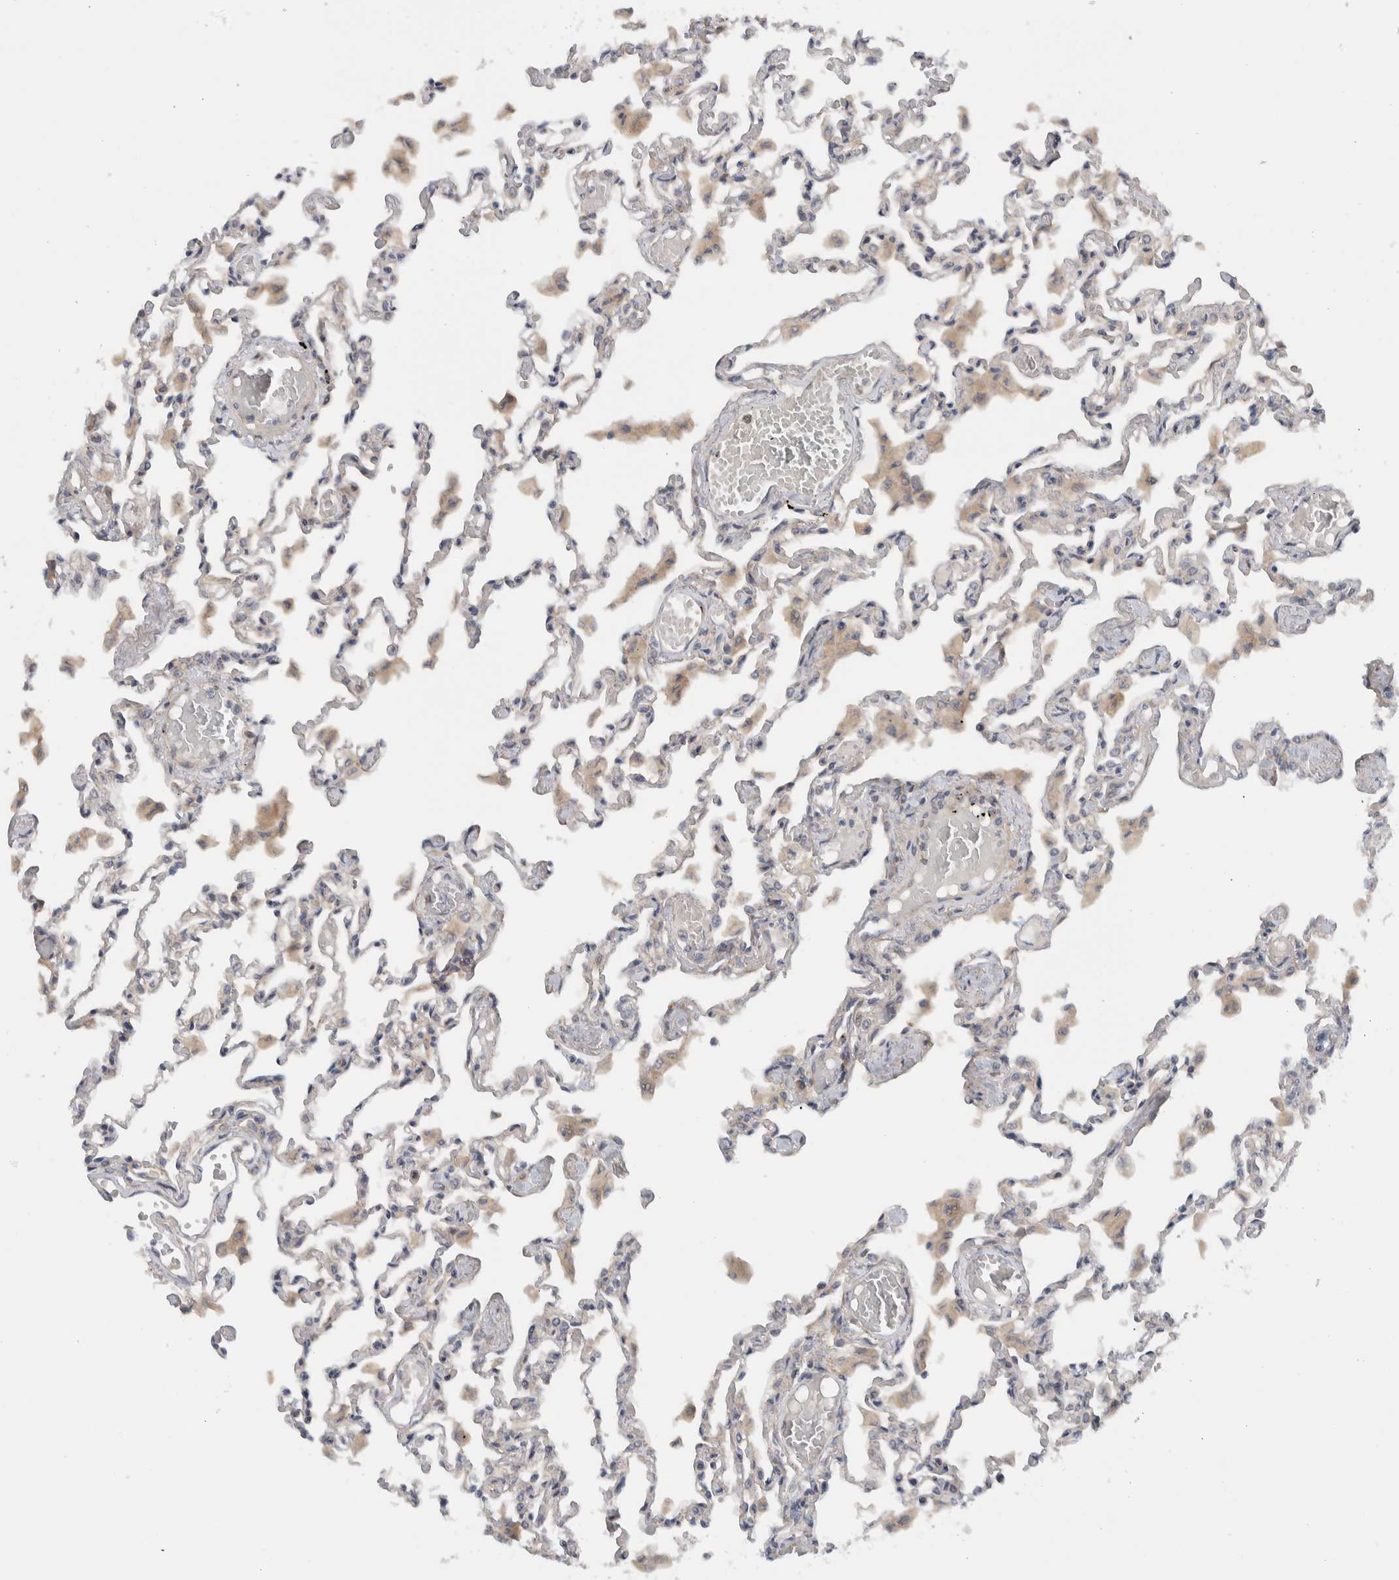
{"staining": {"intensity": "weak", "quantity": "<25%", "location": "cytoplasmic/membranous"}, "tissue": "lung", "cell_type": "Alveolar cells", "image_type": "normal", "snomed": [{"axis": "morphology", "description": "Normal tissue, NOS"}, {"axis": "topography", "description": "Bronchus"}, {"axis": "topography", "description": "Lung"}], "caption": "Immunohistochemistry (IHC) of benign lung shows no positivity in alveolar cells.", "gene": "MPRIP", "patient": {"sex": "female", "age": 49}}